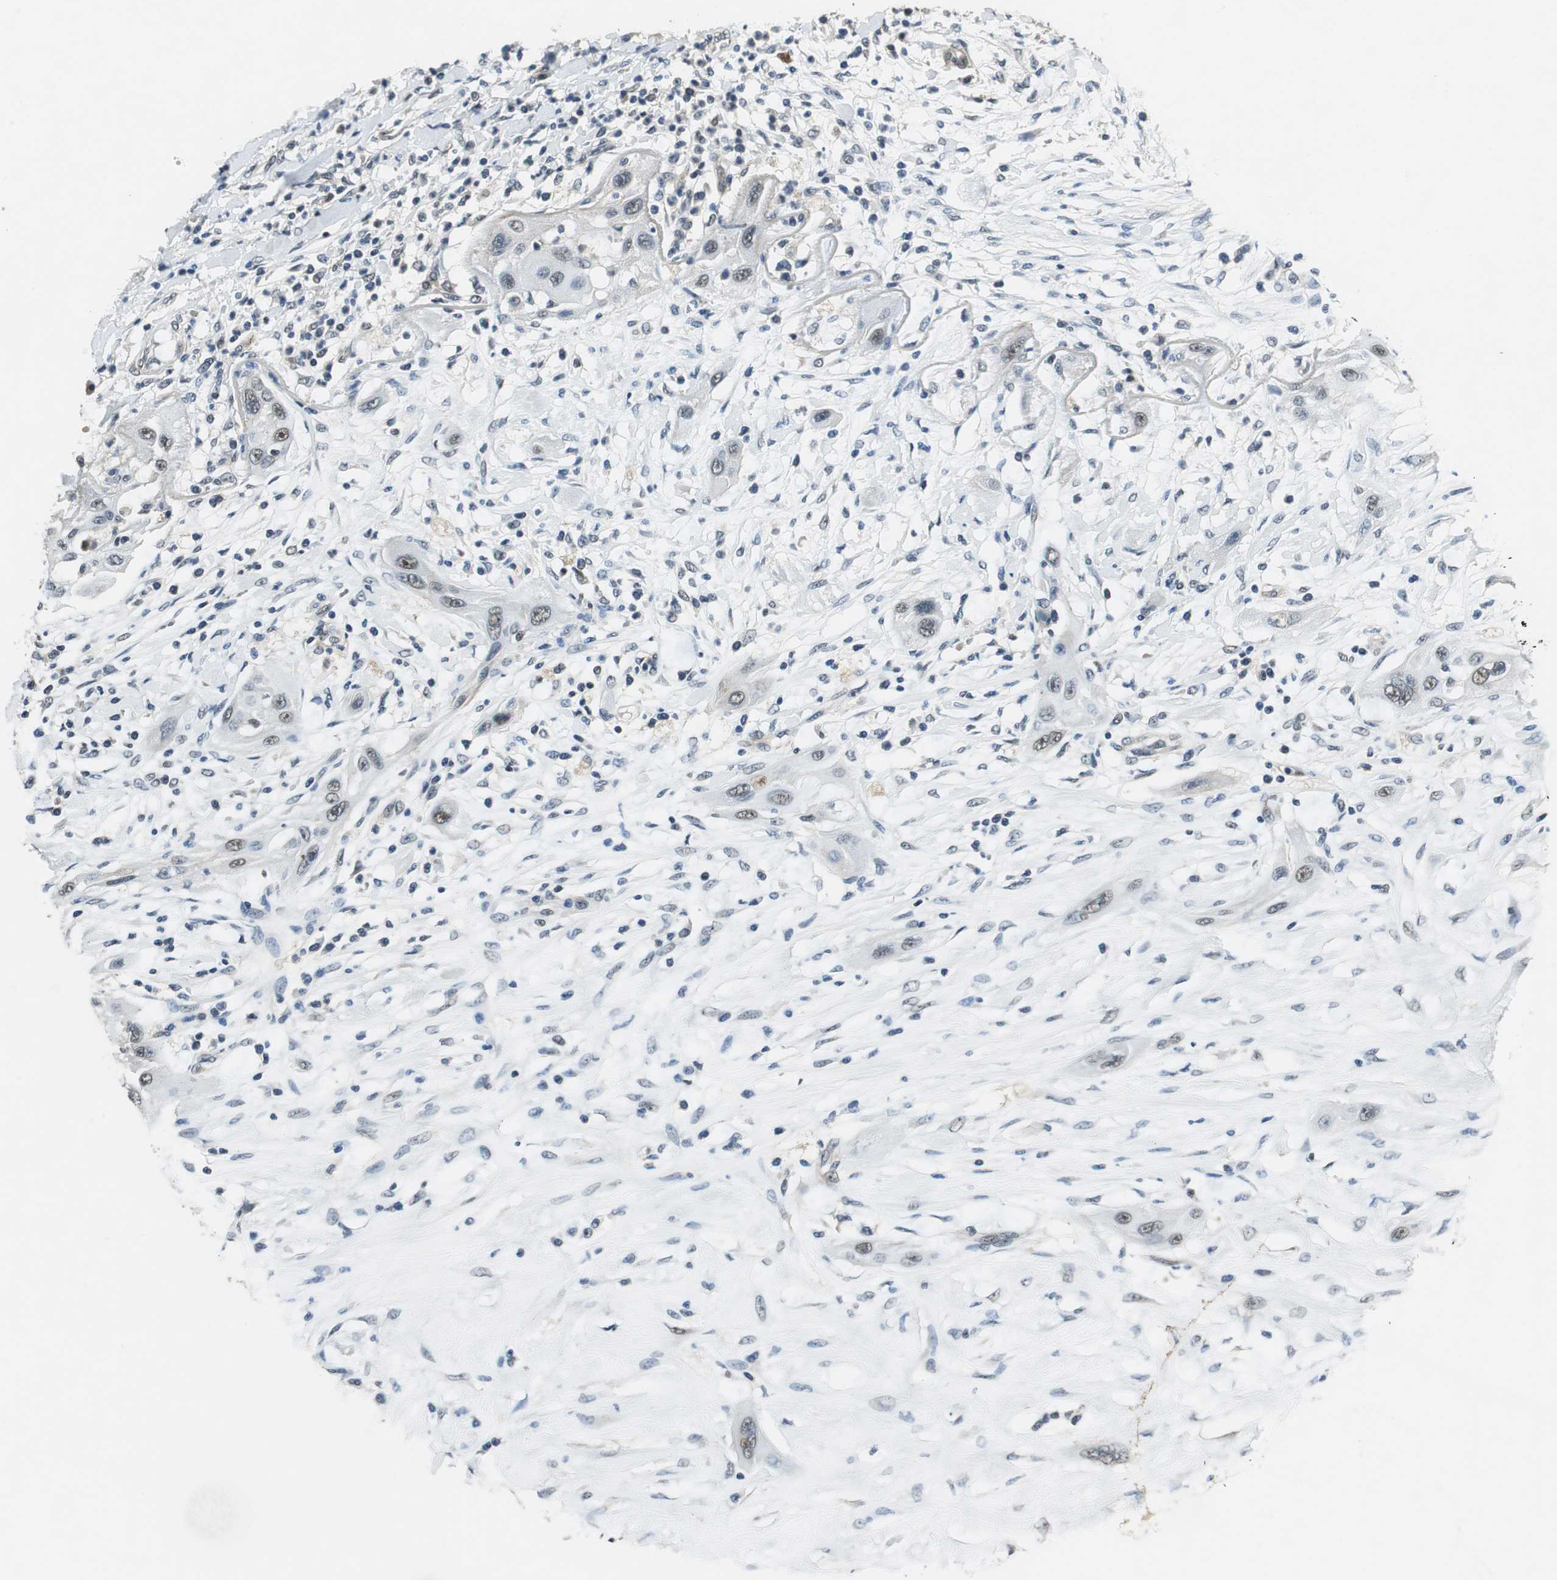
{"staining": {"intensity": "negative", "quantity": "none", "location": "none"}, "tissue": "lung cancer", "cell_type": "Tumor cells", "image_type": "cancer", "snomed": [{"axis": "morphology", "description": "Squamous cell carcinoma, NOS"}, {"axis": "topography", "description": "Lung"}], "caption": "Immunohistochemistry micrograph of neoplastic tissue: lung cancer (squamous cell carcinoma) stained with DAB (3,3'-diaminobenzidine) reveals no significant protein staining in tumor cells.", "gene": "PSMB4", "patient": {"sex": "female", "age": 47}}